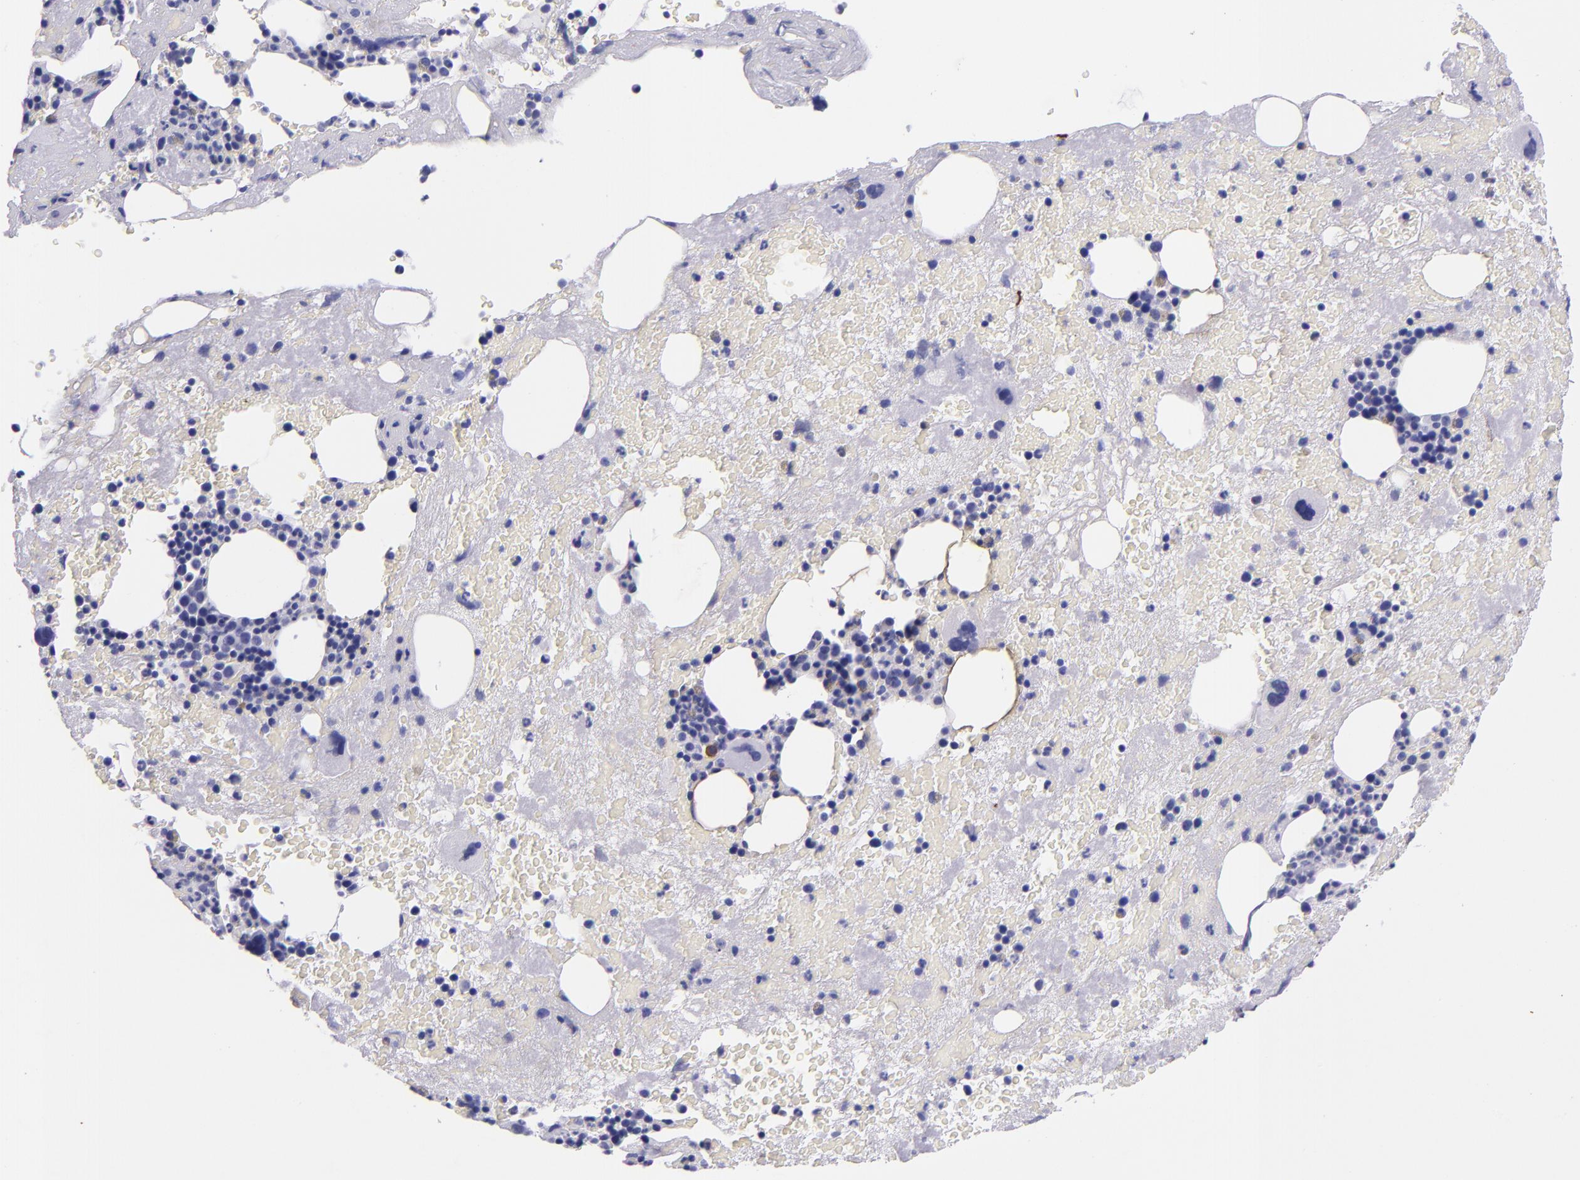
{"staining": {"intensity": "negative", "quantity": "none", "location": "none"}, "tissue": "bone marrow", "cell_type": "Hematopoietic cells", "image_type": "normal", "snomed": [{"axis": "morphology", "description": "Normal tissue, NOS"}, {"axis": "topography", "description": "Bone marrow"}], "caption": "Immunohistochemical staining of benign human bone marrow displays no significant positivity in hematopoietic cells.", "gene": "KRT4", "patient": {"sex": "male", "age": 76}}